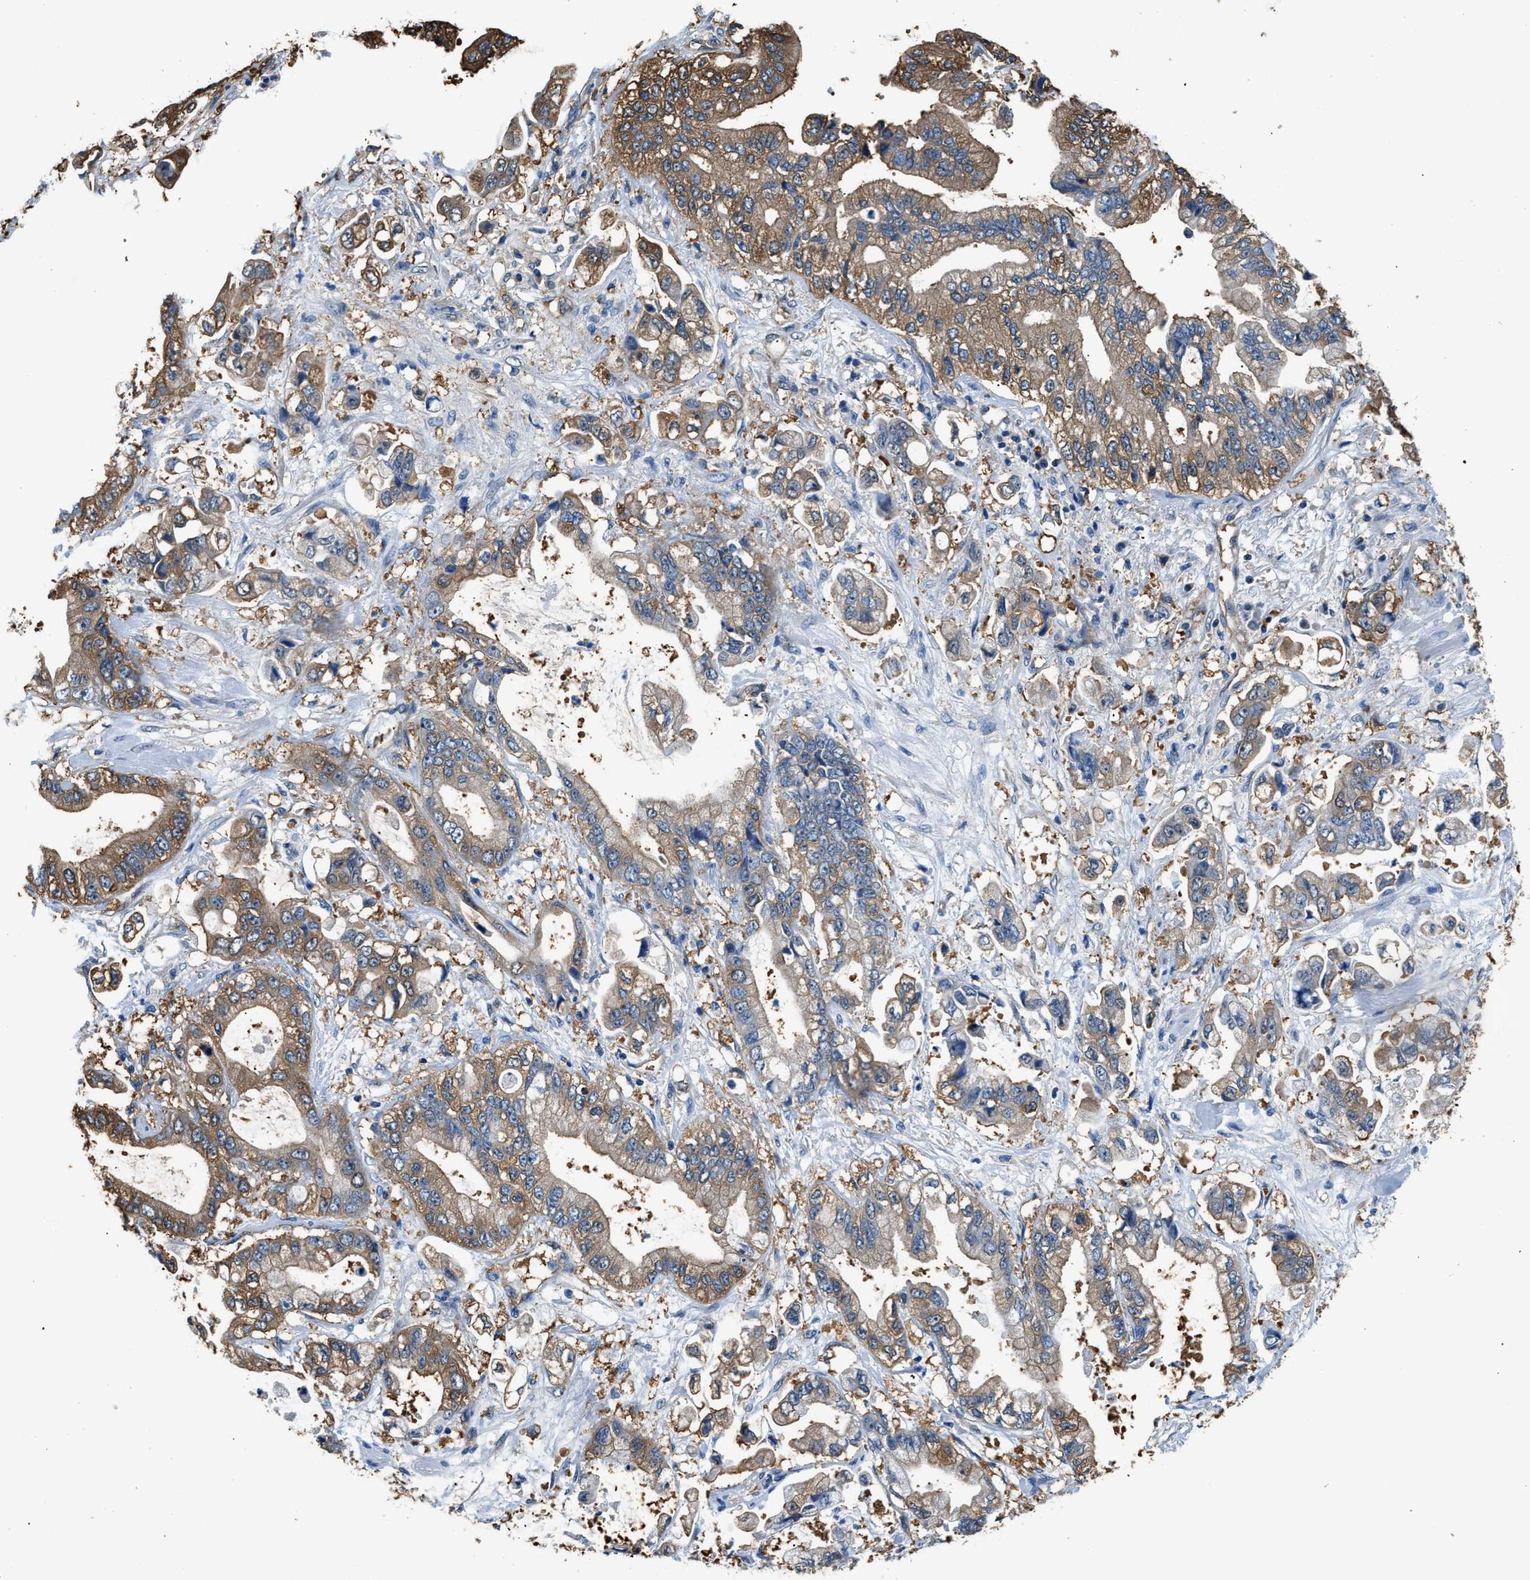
{"staining": {"intensity": "moderate", "quantity": ">75%", "location": "cytoplasmic/membranous"}, "tissue": "stomach cancer", "cell_type": "Tumor cells", "image_type": "cancer", "snomed": [{"axis": "morphology", "description": "Normal tissue, NOS"}, {"axis": "morphology", "description": "Adenocarcinoma, NOS"}, {"axis": "topography", "description": "Stomach"}], "caption": "Moderate cytoplasmic/membranous protein staining is identified in about >75% of tumor cells in adenocarcinoma (stomach).", "gene": "PPP2R1B", "patient": {"sex": "male", "age": 62}}